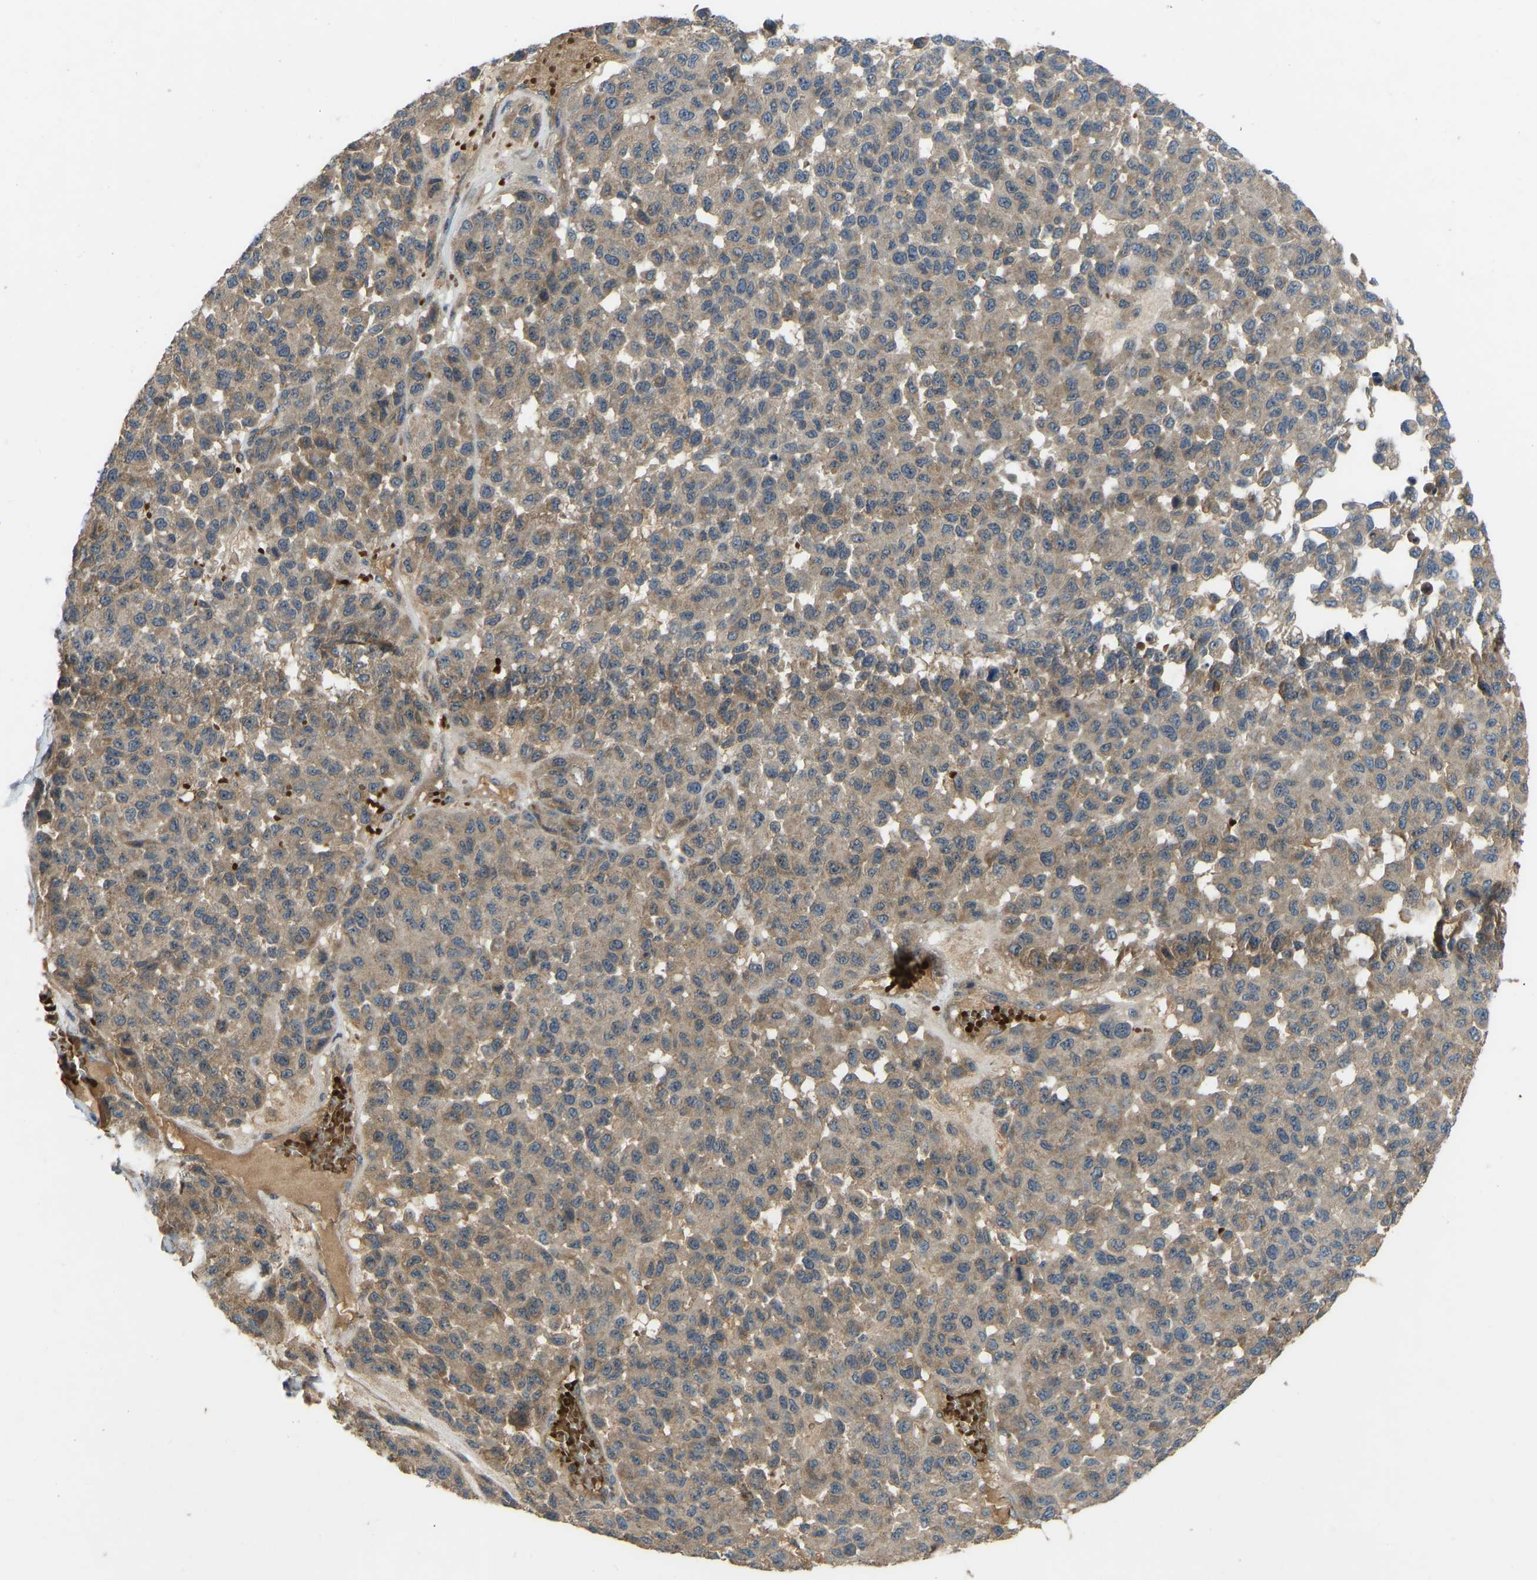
{"staining": {"intensity": "weak", "quantity": "25%-75%", "location": "cytoplasmic/membranous"}, "tissue": "melanoma", "cell_type": "Tumor cells", "image_type": "cancer", "snomed": [{"axis": "morphology", "description": "Malignant melanoma, NOS"}, {"axis": "topography", "description": "Skin"}], "caption": "Immunohistochemistry (IHC) image of neoplastic tissue: human melanoma stained using immunohistochemistry (IHC) shows low levels of weak protein expression localized specifically in the cytoplasmic/membranous of tumor cells, appearing as a cytoplasmic/membranous brown color.", "gene": "ZNF71", "patient": {"sex": "male", "age": 62}}